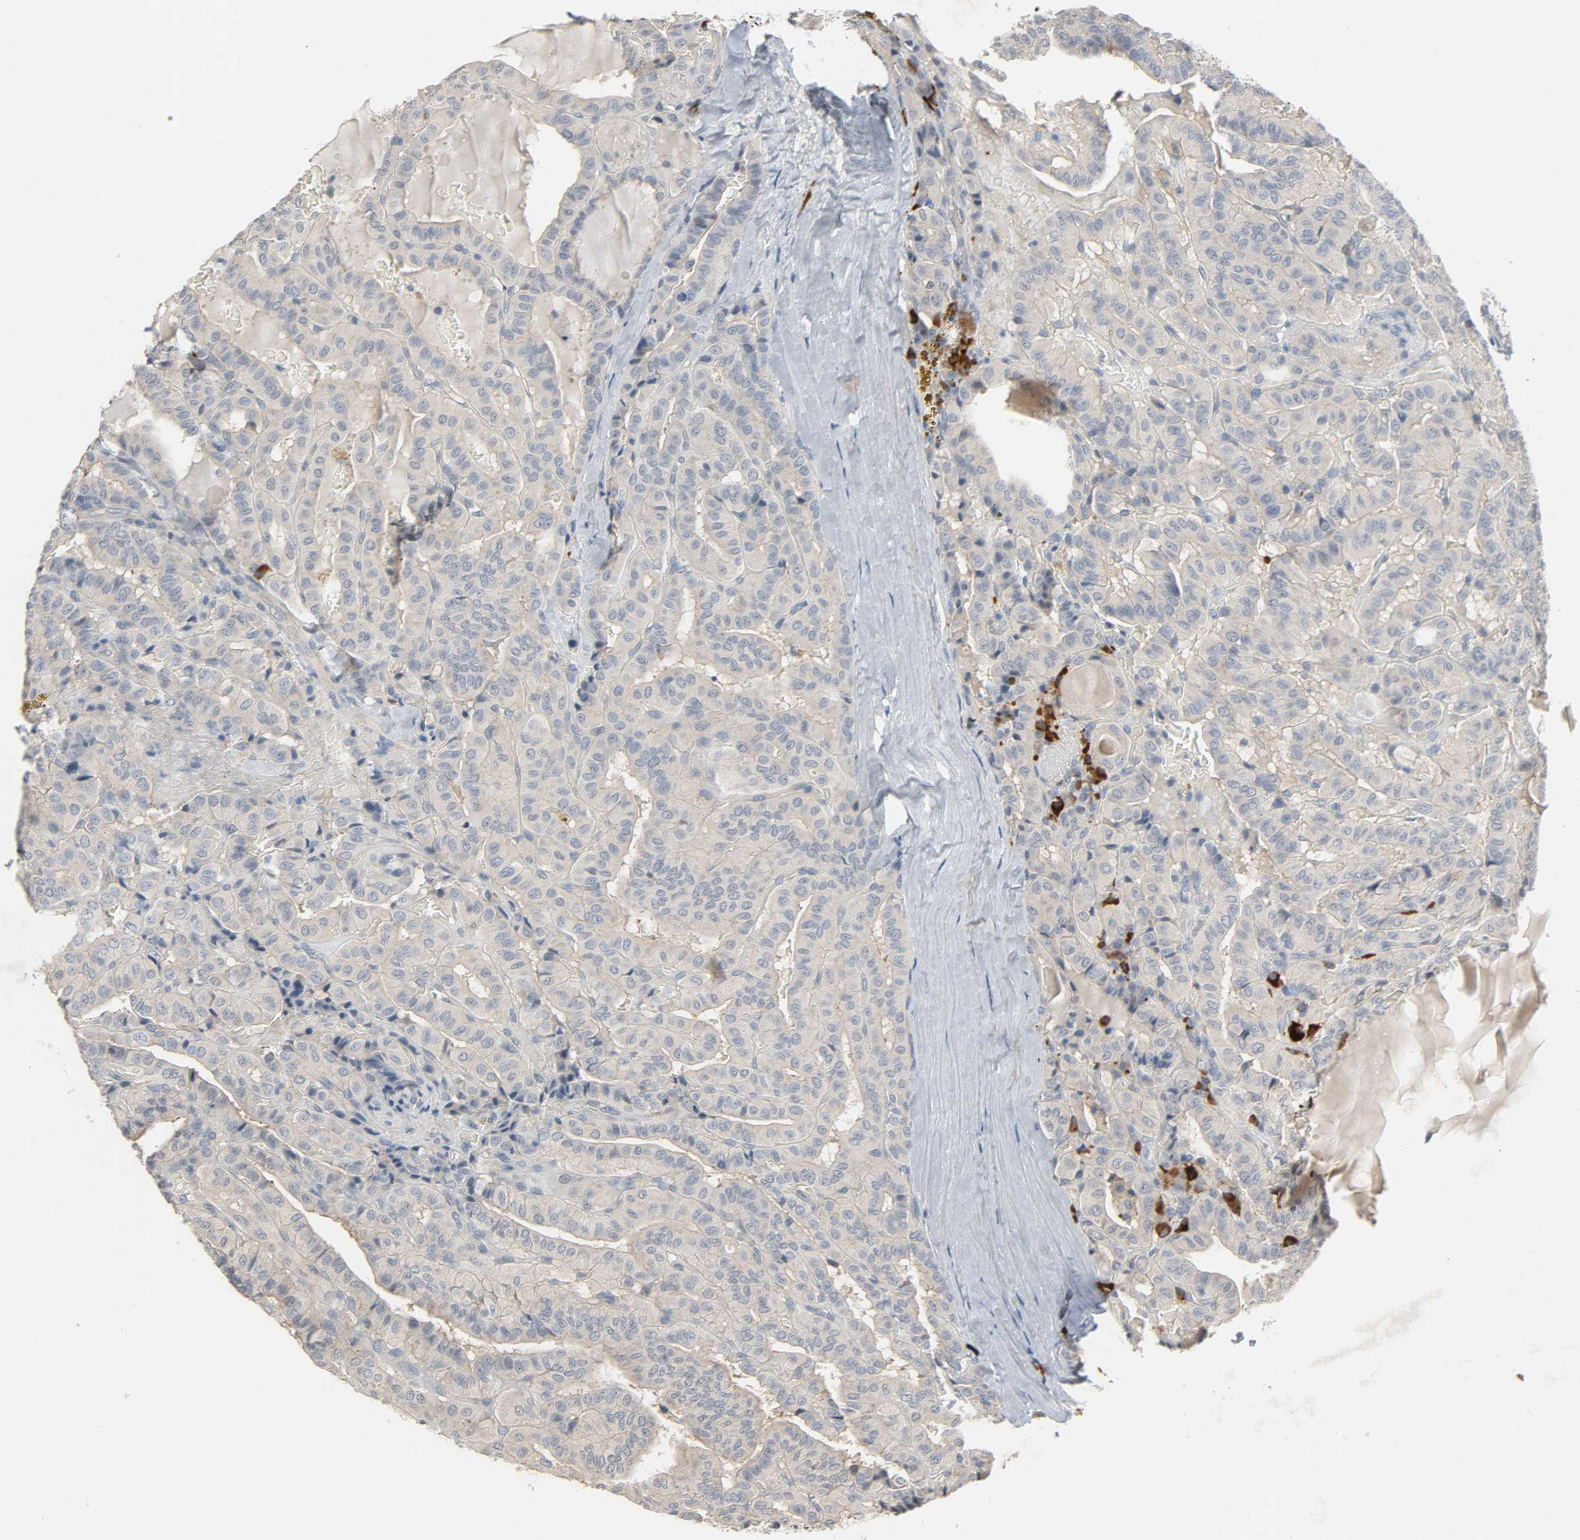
{"staining": {"intensity": "negative", "quantity": "none", "location": "none"}, "tissue": "thyroid cancer", "cell_type": "Tumor cells", "image_type": "cancer", "snomed": [{"axis": "morphology", "description": "Papillary adenocarcinoma, NOS"}, {"axis": "topography", "description": "Thyroid gland"}], "caption": "Thyroid cancer (papillary adenocarcinoma) stained for a protein using immunohistochemistry (IHC) exhibits no positivity tumor cells.", "gene": "CD4", "patient": {"sex": "male", "age": 77}}